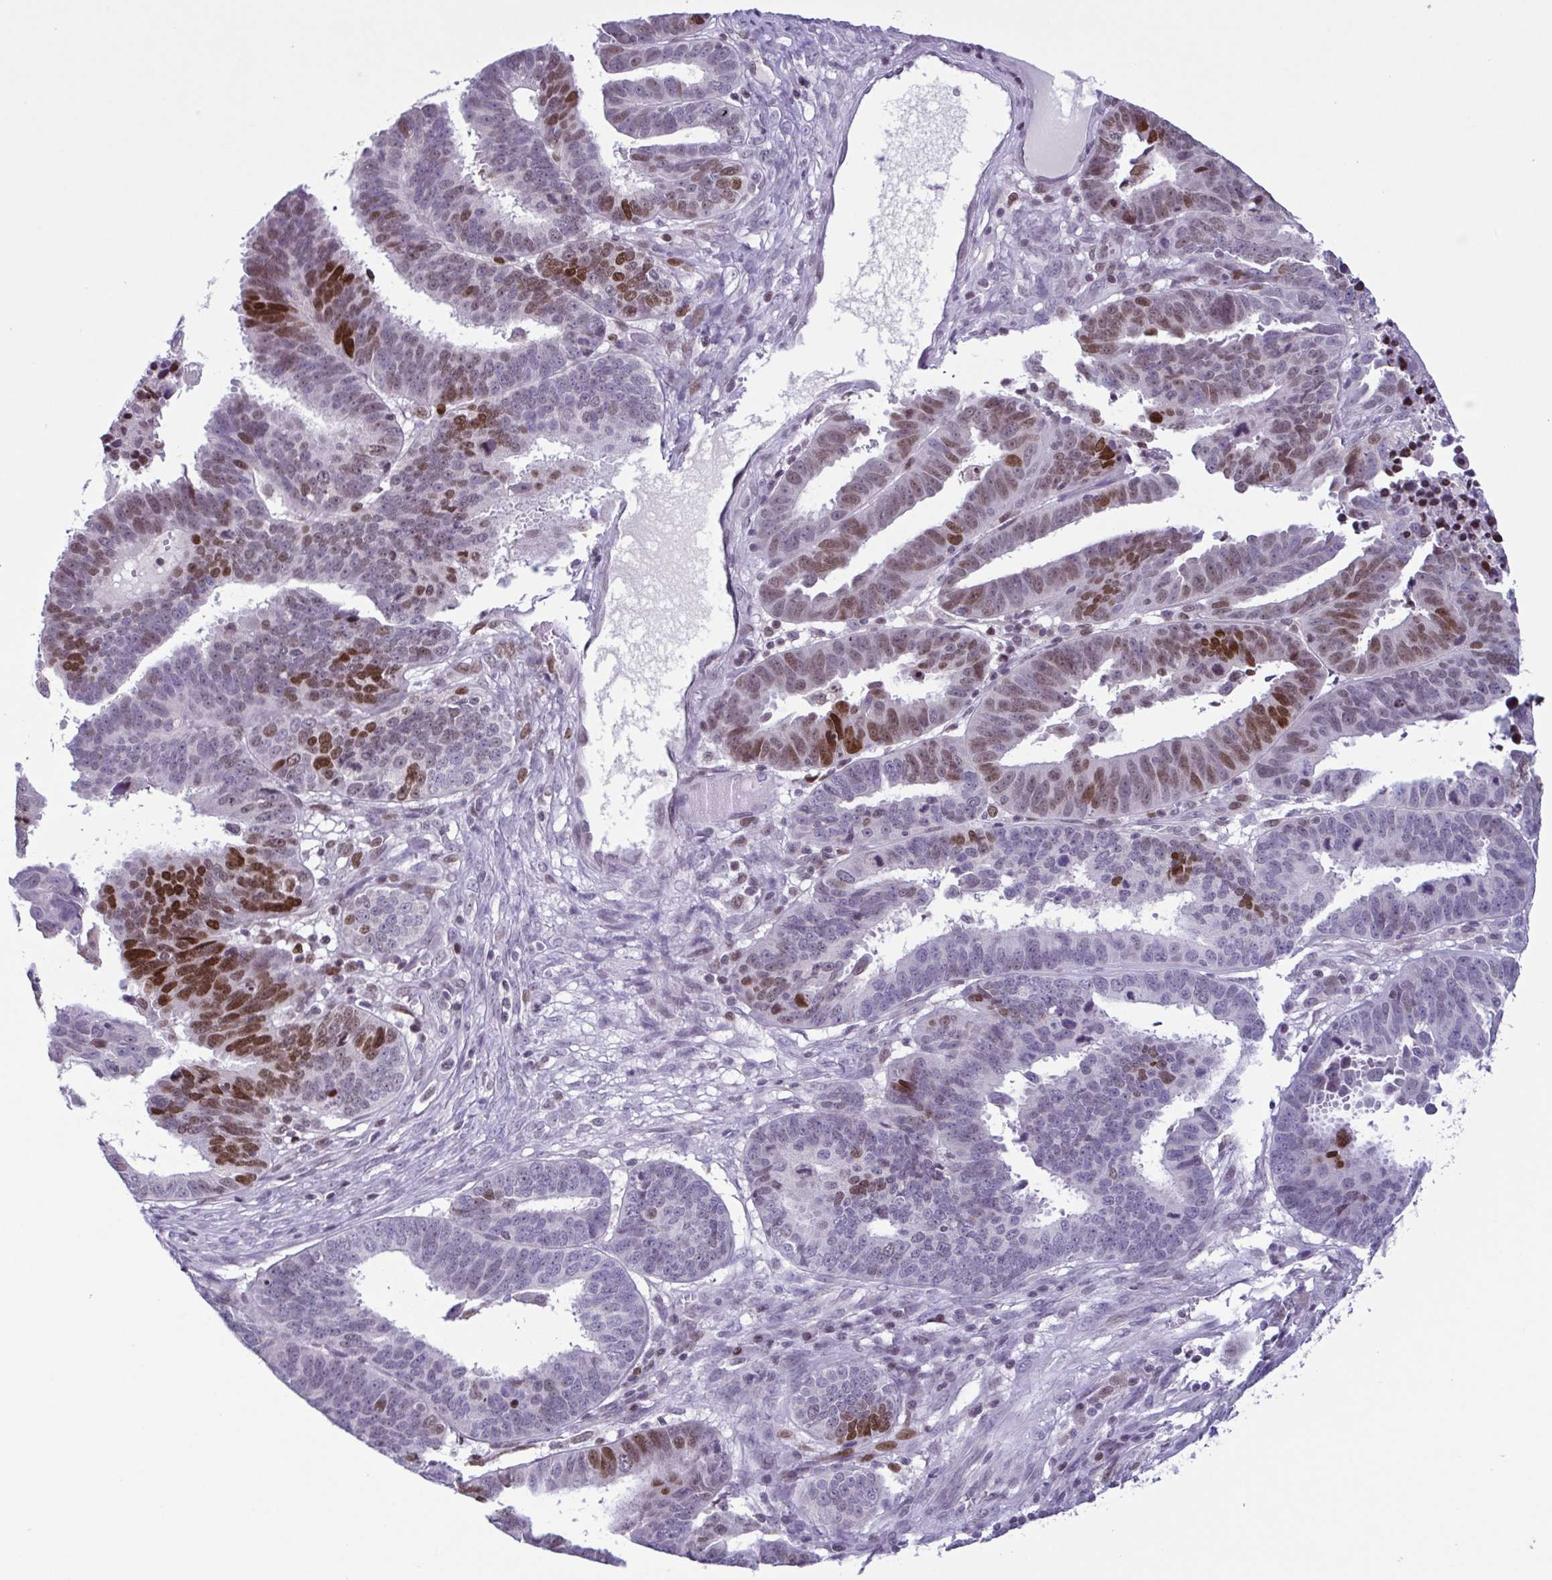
{"staining": {"intensity": "strong", "quantity": "<25%", "location": "nuclear"}, "tissue": "ovarian cancer", "cell_type": "Tumor cells", "image_type": "cancer", "snomed": [{"axis": "morphology", "description": "Carcinoma, endometroid"}, {"axis": "morphology", "description": "Cystadenocarcinoma, serous, NOS"}, {"axis": "topography", "description": "Ovary"}], "caption": "IHC staining of ovarian cancer (endometroid carcinoma), which reveals medium levels of strong nuclear positivity in about <25% of tumor cells indicating strong nuclear protein staining. The staining was performed using DAB (brown) for protein detection and nuclei were counterstained in hematoxylin (blue).", "gene": "IRF1", "patient": {"sex": "female", "age": 45}}